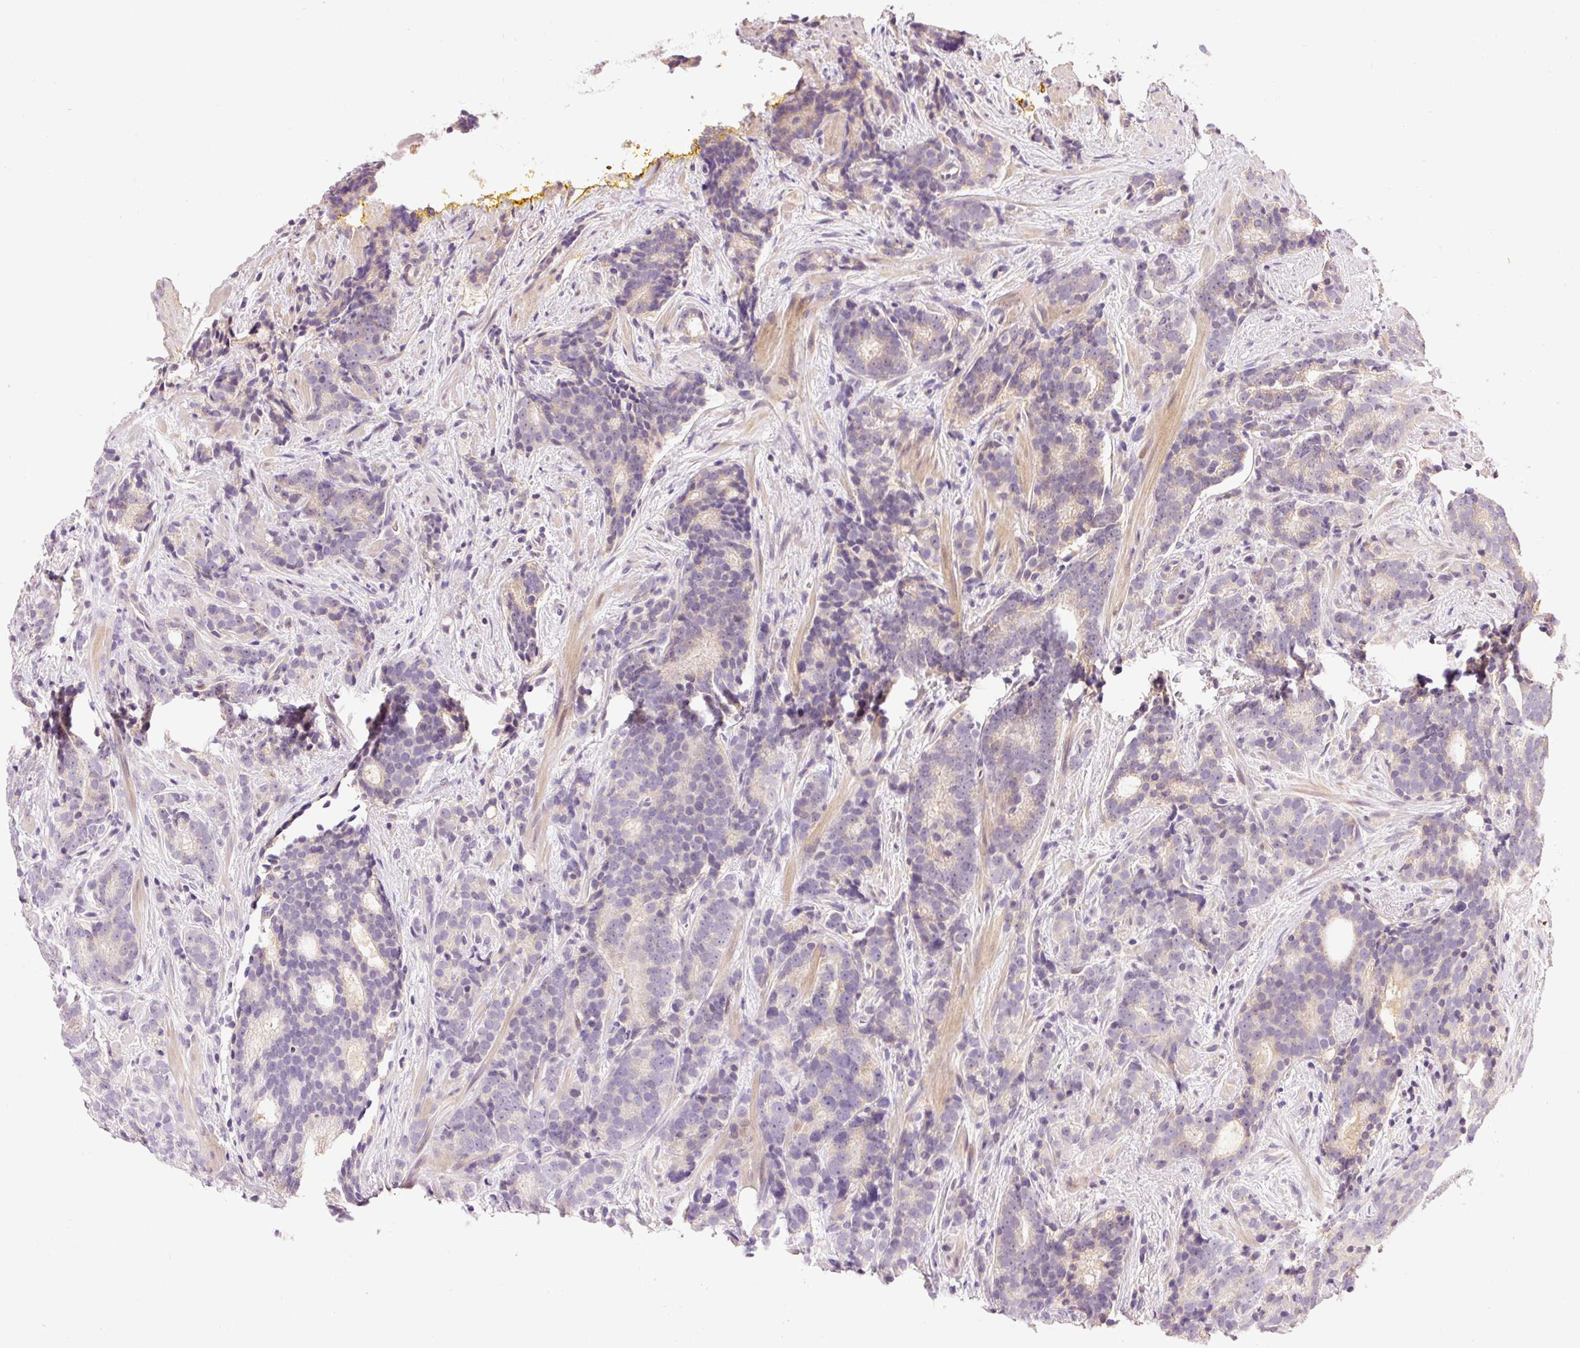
{"staining": {"intensity": "negative", "quantity": "none", "location": "none"}, "tissue": "prostate cancer", "cell_type": "Tumor cells", "image_type": "cancer", "snomed": [{"axis": "morphology", "description": "Adenocarcinoma, High grade"}, {"axis": "topography", "description": "Prostate"}], "caption": "Prostate high-grade adenocarcinoma stained for a protein using IHC reveals no staining tumor cells.", "gene": "CMTM8", "patient": {"sex": "male", "age": 64}}